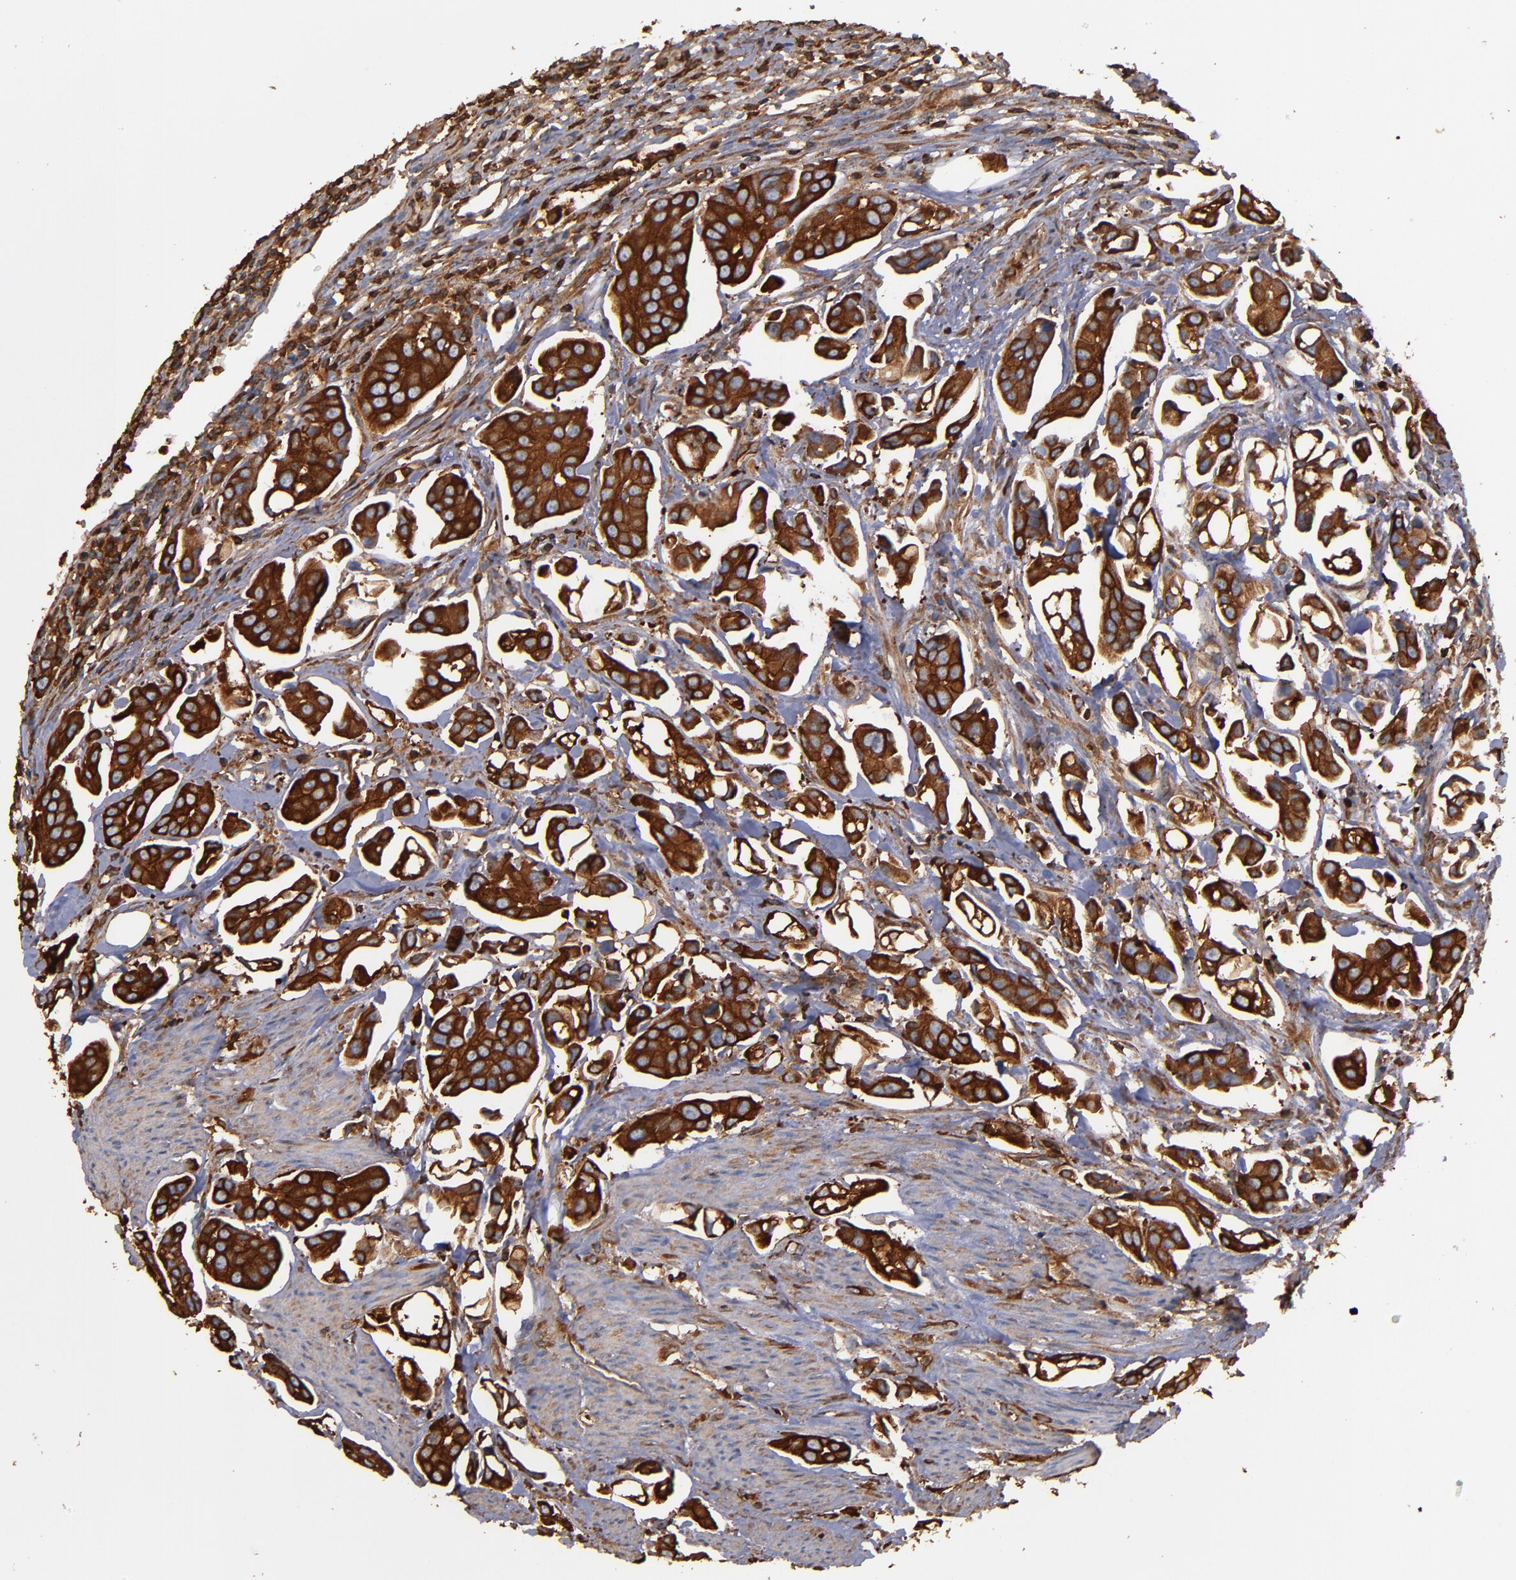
{"staining": {"intensity": "strong", "quantity": ">75%", "location": "cytoplasmic/membranous"}, "tissue": "urothelial cancer", "cell_type": "Tumor cells", "image_type": "cancer", "snomed": [{"axis": "morphology", "description": "Urothelial carcinoma, High grade"}, {"axis": "topography", "description": "Urinary bladder"}], "caption": "Immunohistochemistry staining of high-grade urothelial carcinoma, which demonstrates high levels of strong cytoplasmic/membranous expression in about >75% of tumor cells indicating strong cytoplasmic/membranous protein expression. The staining was performed using DAB (3,3'-diaminobenzidine) (brown) for protein detection and nuclei were counterstained in hematoxylin (blue).", "gene": "ACTN4", "patient": {"sex": "male", "age": 66}}